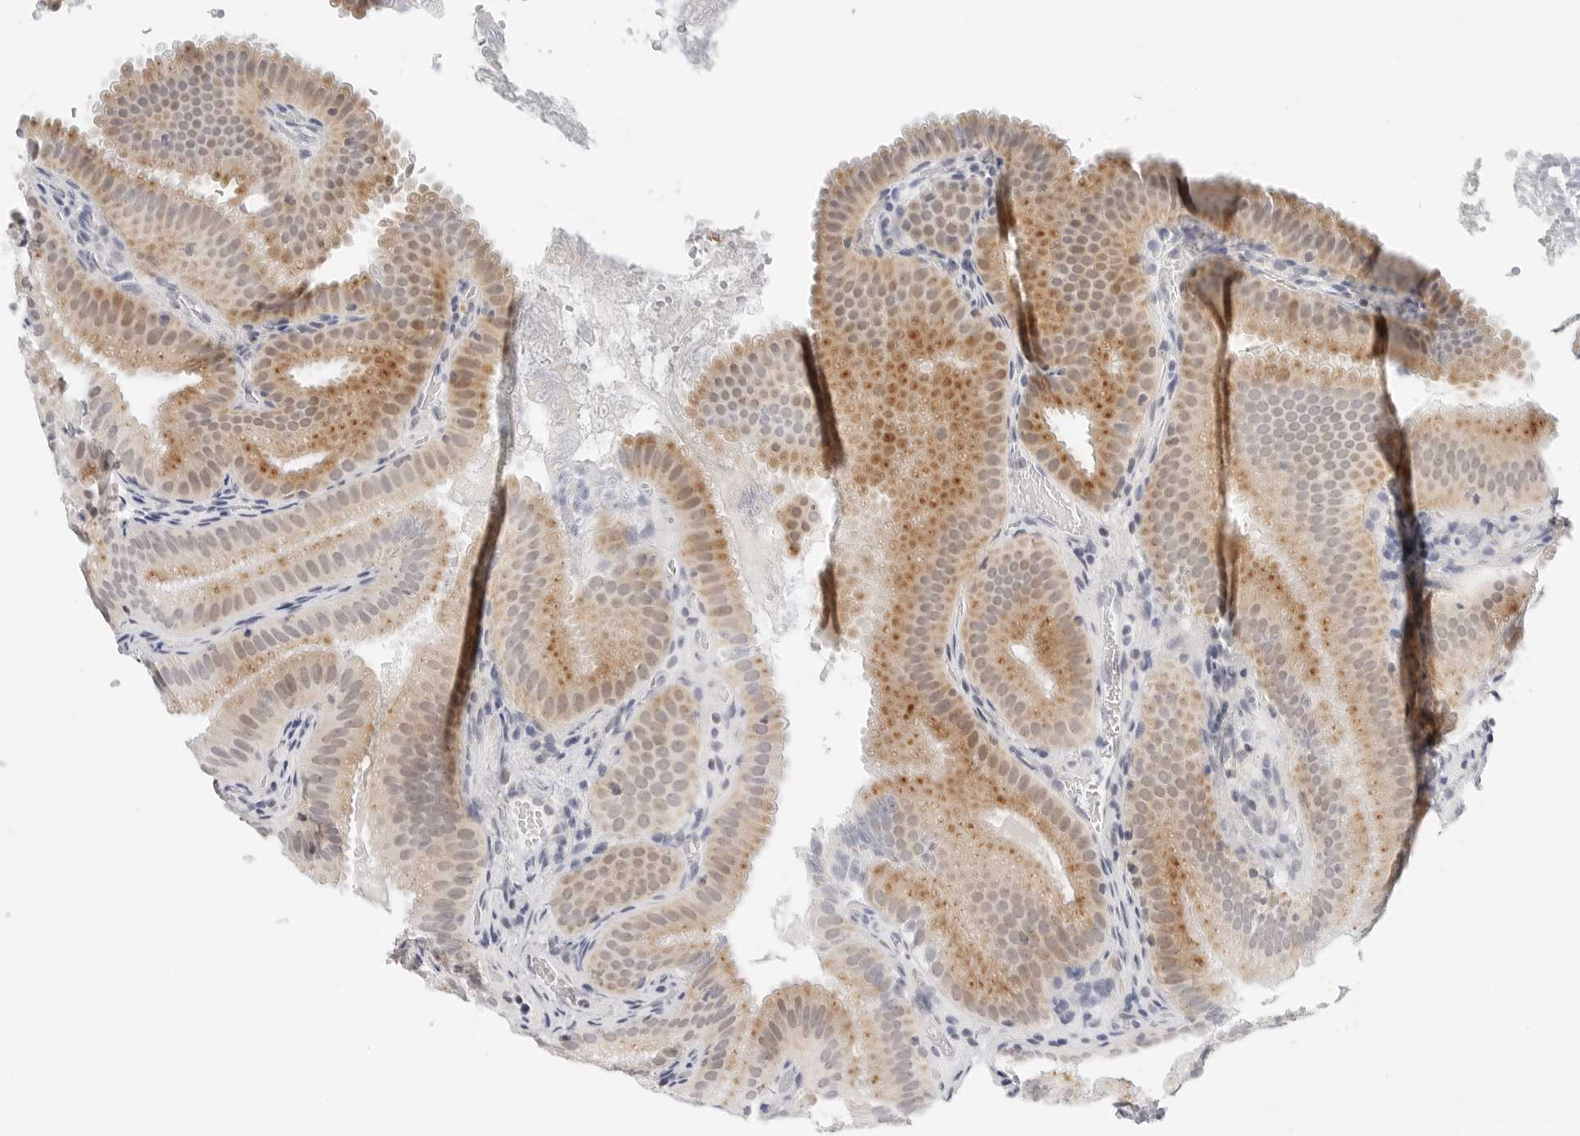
{"staining": {"intensity": "moderate", "quantity": "25%-75%", "location": "cytoplasmic/membranous"}, "tissue": "gallbladder", "cell_type": "Glandular cells", "image_type": "normal", "snomed": [{"axis": "morphology", "description": "Normal tissue, NOS"}, {"axis": "topography", "description": "Gallbladder"}], "caption": "Gallbladder stained with DAB (3,3'-diaminobenzidine) immunohistochemistry displays medium levels of moderate cytoplasmic/membranous expression in approximately 25%-75% of glandular cells.", "gene": "TSEN2", "patient": {"sex": "female", "age": 30}}